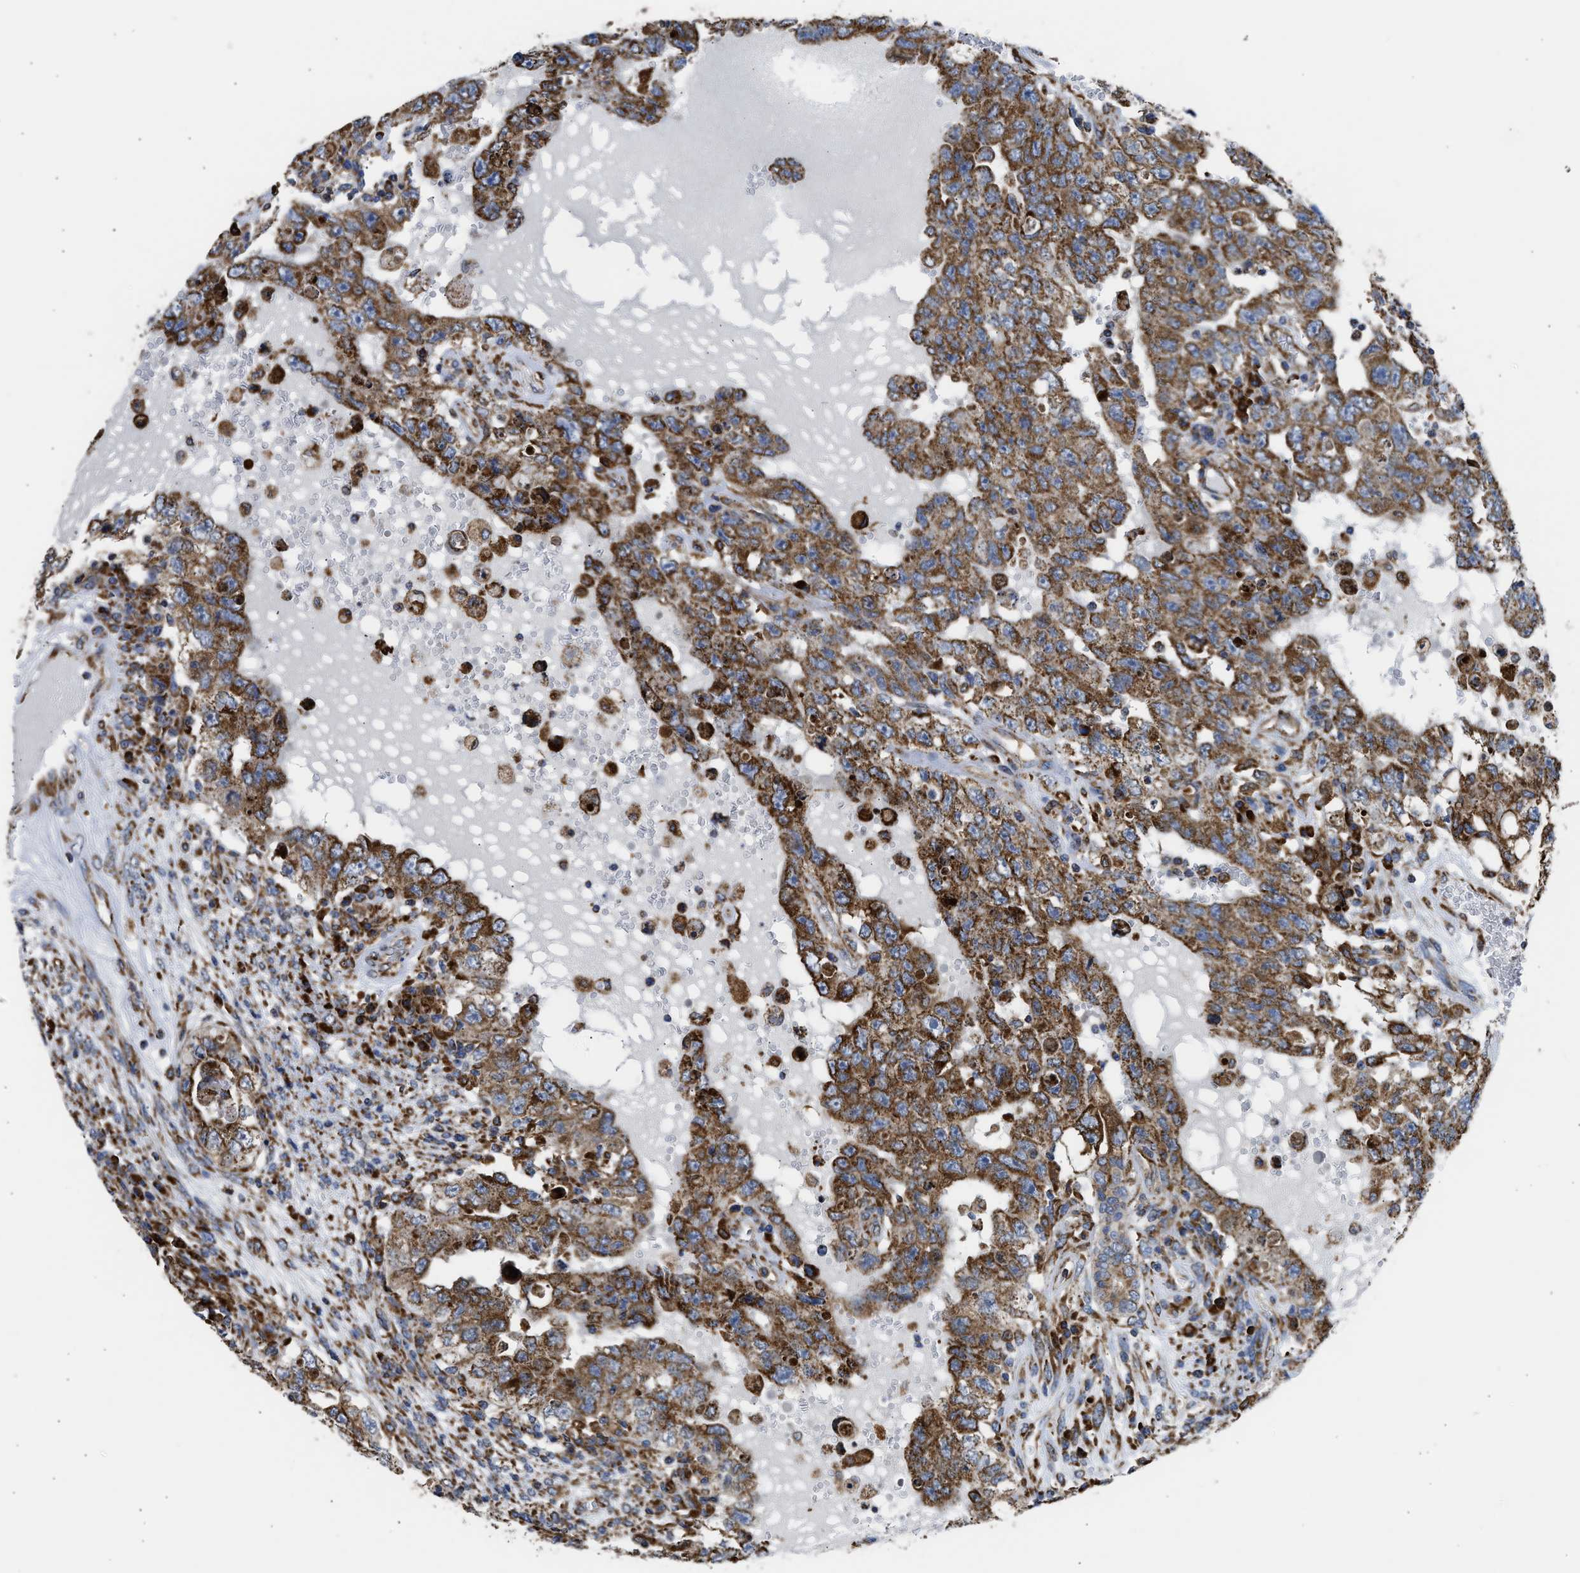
{"staining": {"intensity": "moderate", "quantity": ">75%", "location": "cytoplasmic/membranous"}, "tissue": "testis cancer", "cell_type": "Tumor cells", "image_type": "cancer", "snomed": [{"axis": "morphology", "description": "Carcinoma, Embryonal, NOS"}, {"axis": "topography", "description": "Testis"}], "caption": "The image shows immunohistochemical staining of testis embryonal carcinoma. There is moderate cytoplasmic/membranous staining is identified in approximately >75% of tumor cells.", "gene": "CYCS", "patient": {"sex": "male", "age": 26}}